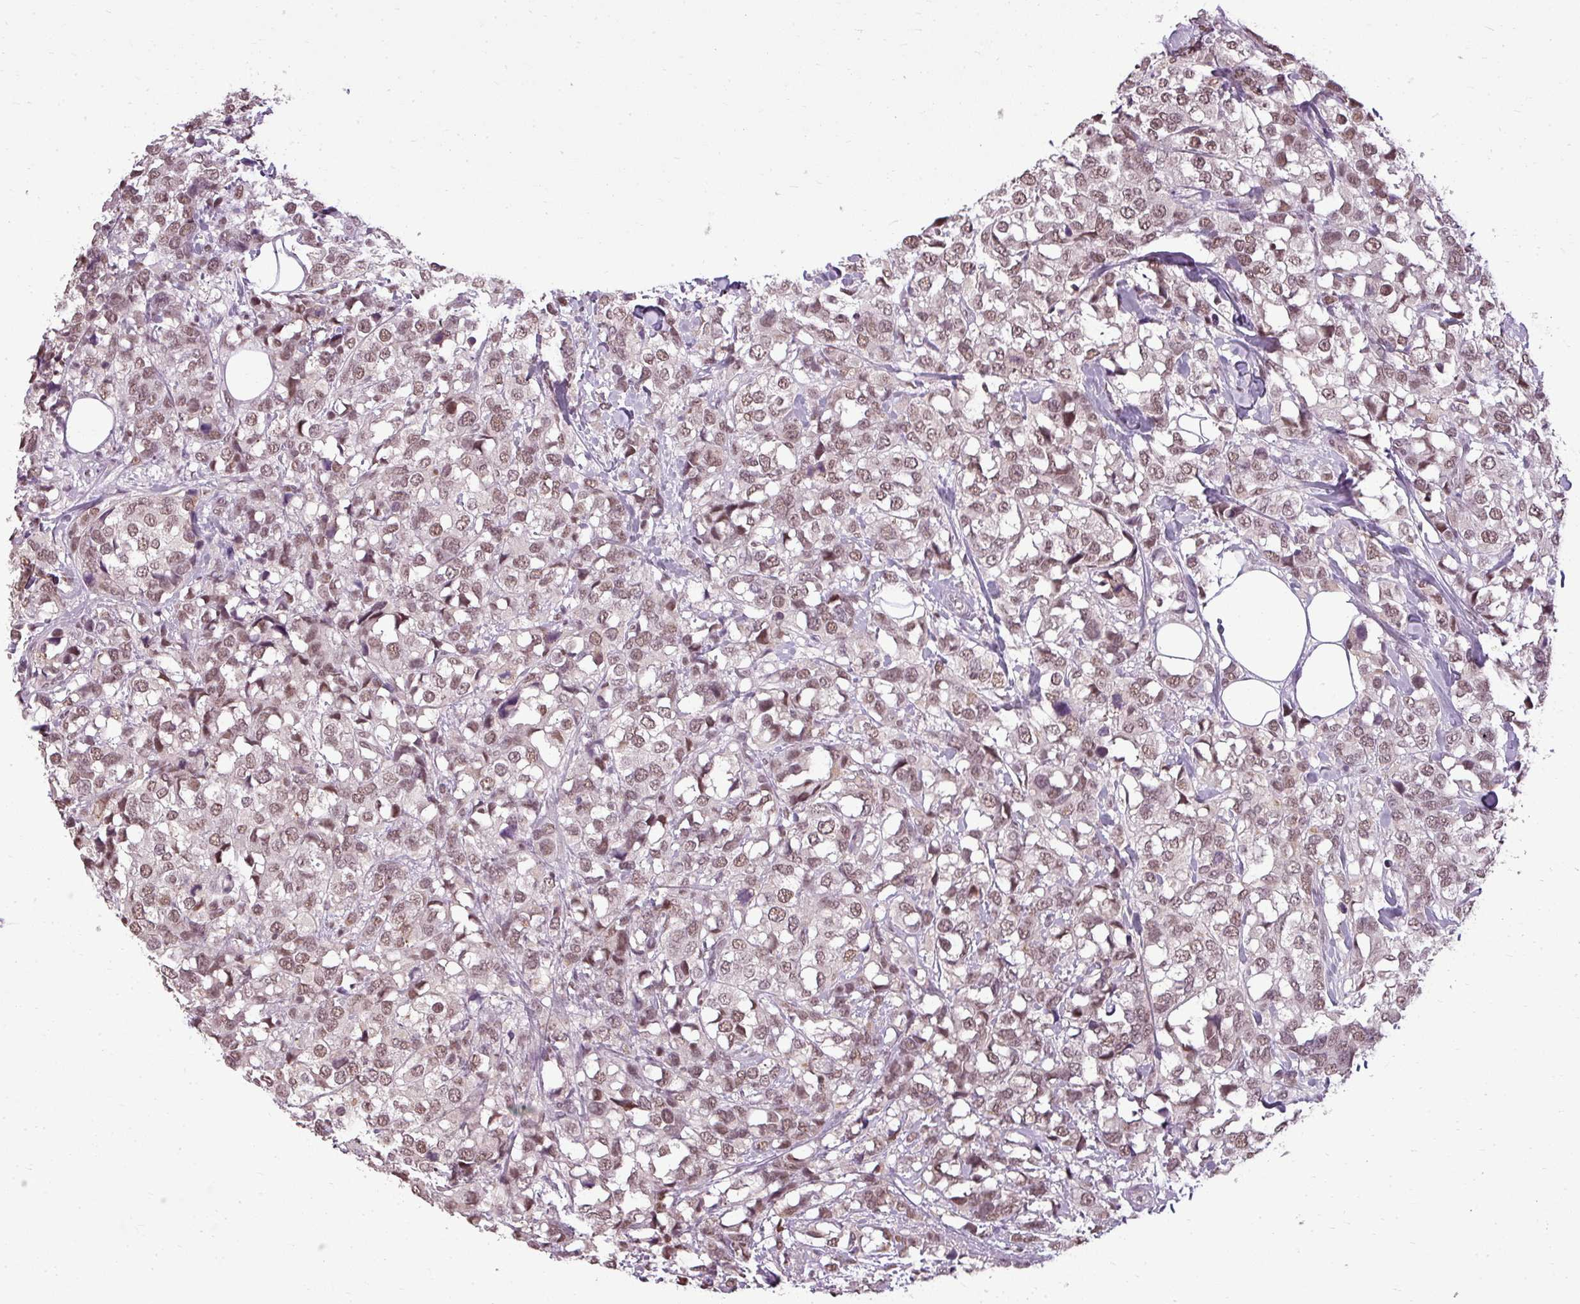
{"staining": {"intensity": "moderate", "quantity": ">75%", "location": "nuclear"}, "tissue": "breast cancer", "cell_type": "Tumor cells", "image_type": "cancer", "snomed": [{"axis": "morphology", "description": "Lobular carcinoma"}, {"axis": "topography", "description": "Breast"}], "caption": "A brown stain highlights moderate nuclear staining of a protein in breast cancer (lobular carcinoma) tumor cells. (DAB IHC, brown staining for protein, blue staining for nuclei).", "gene": "BCAS3", "patient": {"sex": "female", "age": 59}}